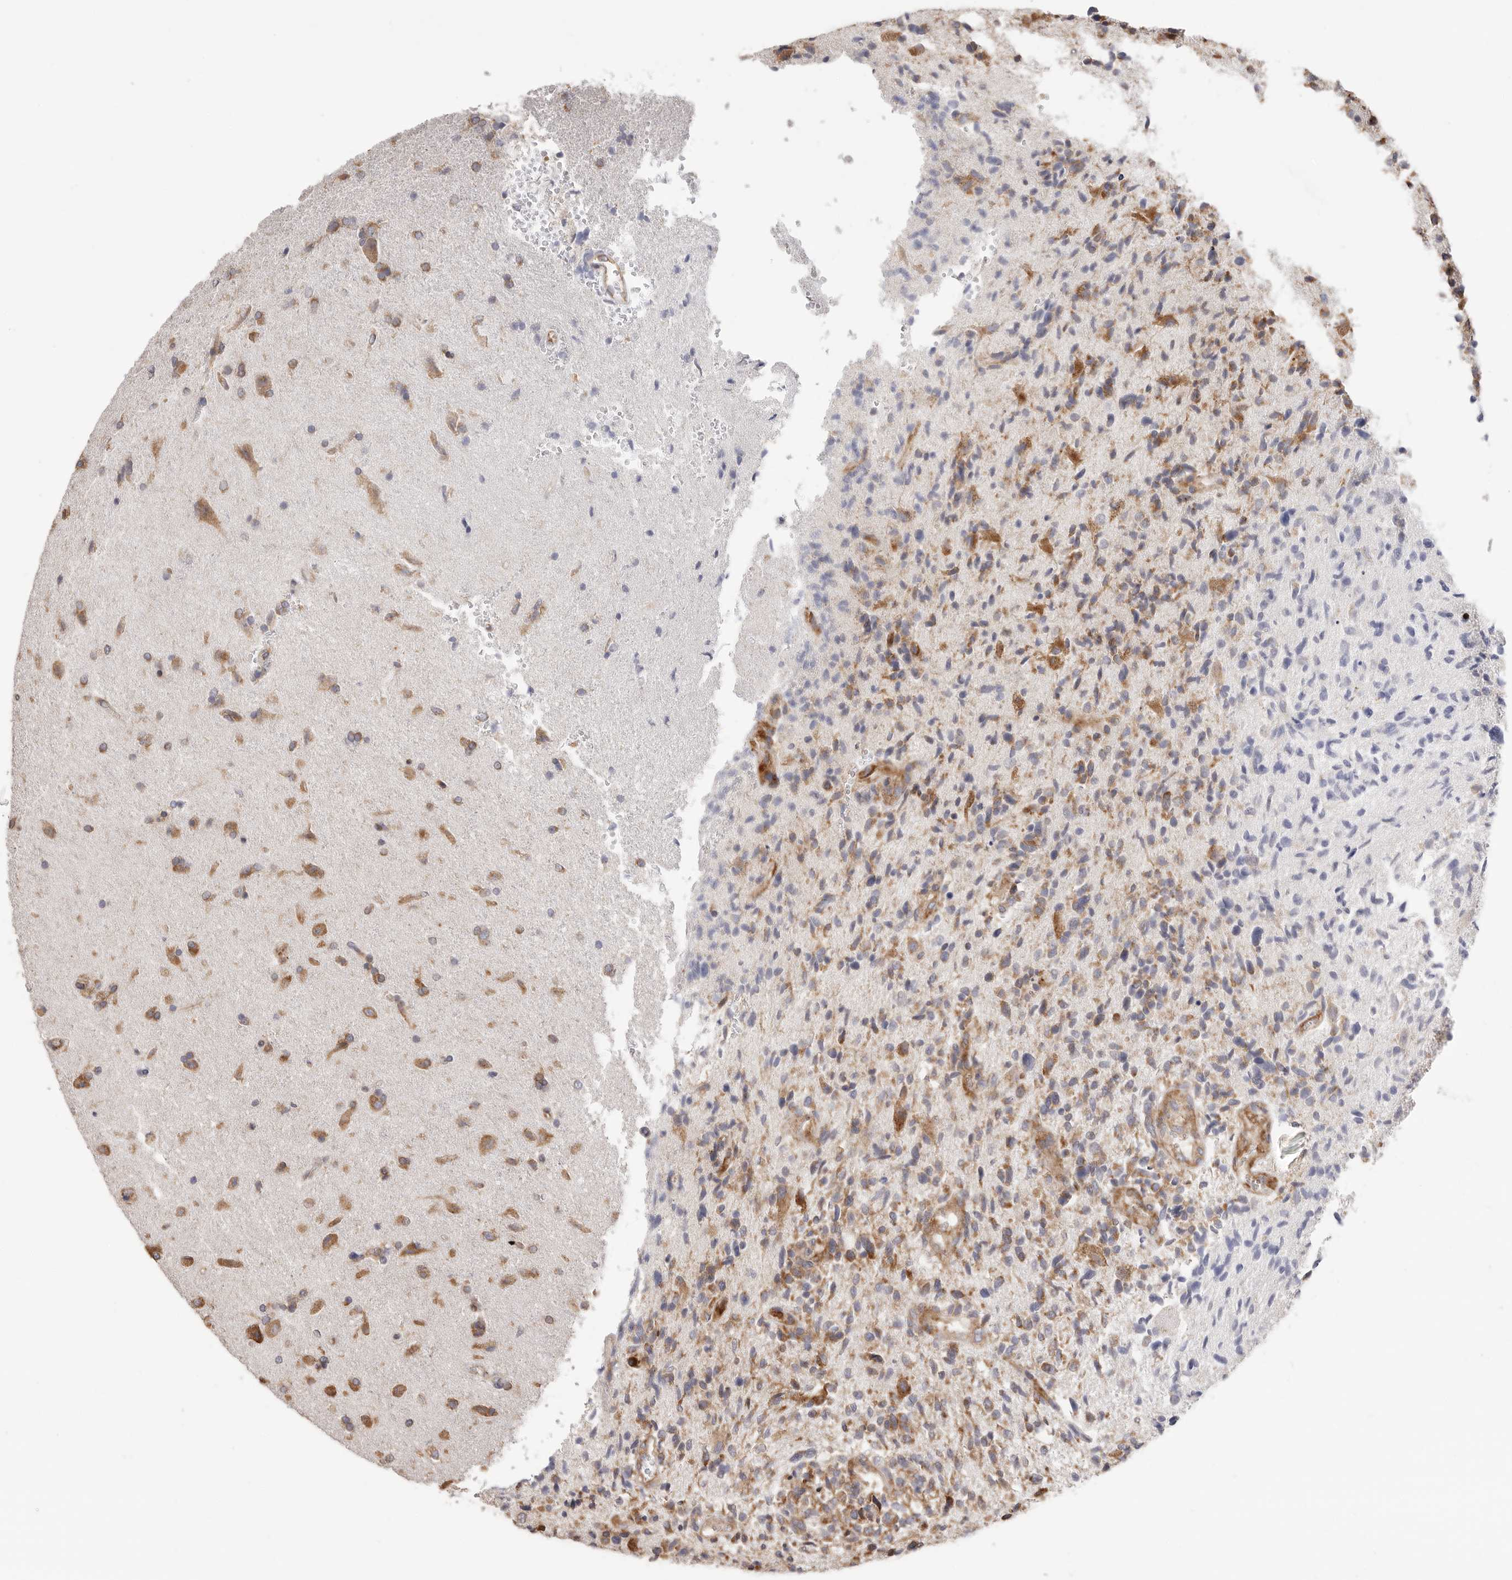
{"staining": {"intensity": "moderate", "quantity": "25%-75%", "location": "cytoplasmic/membranous"}, "tissue": "glioma", "cell_type": "Tumor cells", "image_type": "cancer", "snomed": [{"axis": "morphology", "description": "Glioma, malignant, High grade"}, {"axis": "topography", "description": "Brain"}], "caption": "Glioma stained for a protein (brown) demonstrates moderate cytoplasmic/membranous positive positivity in about 25%-75% of tumor cells.", "gene": "SERBP1", "patient": {"sex": "male", "age": 72}}